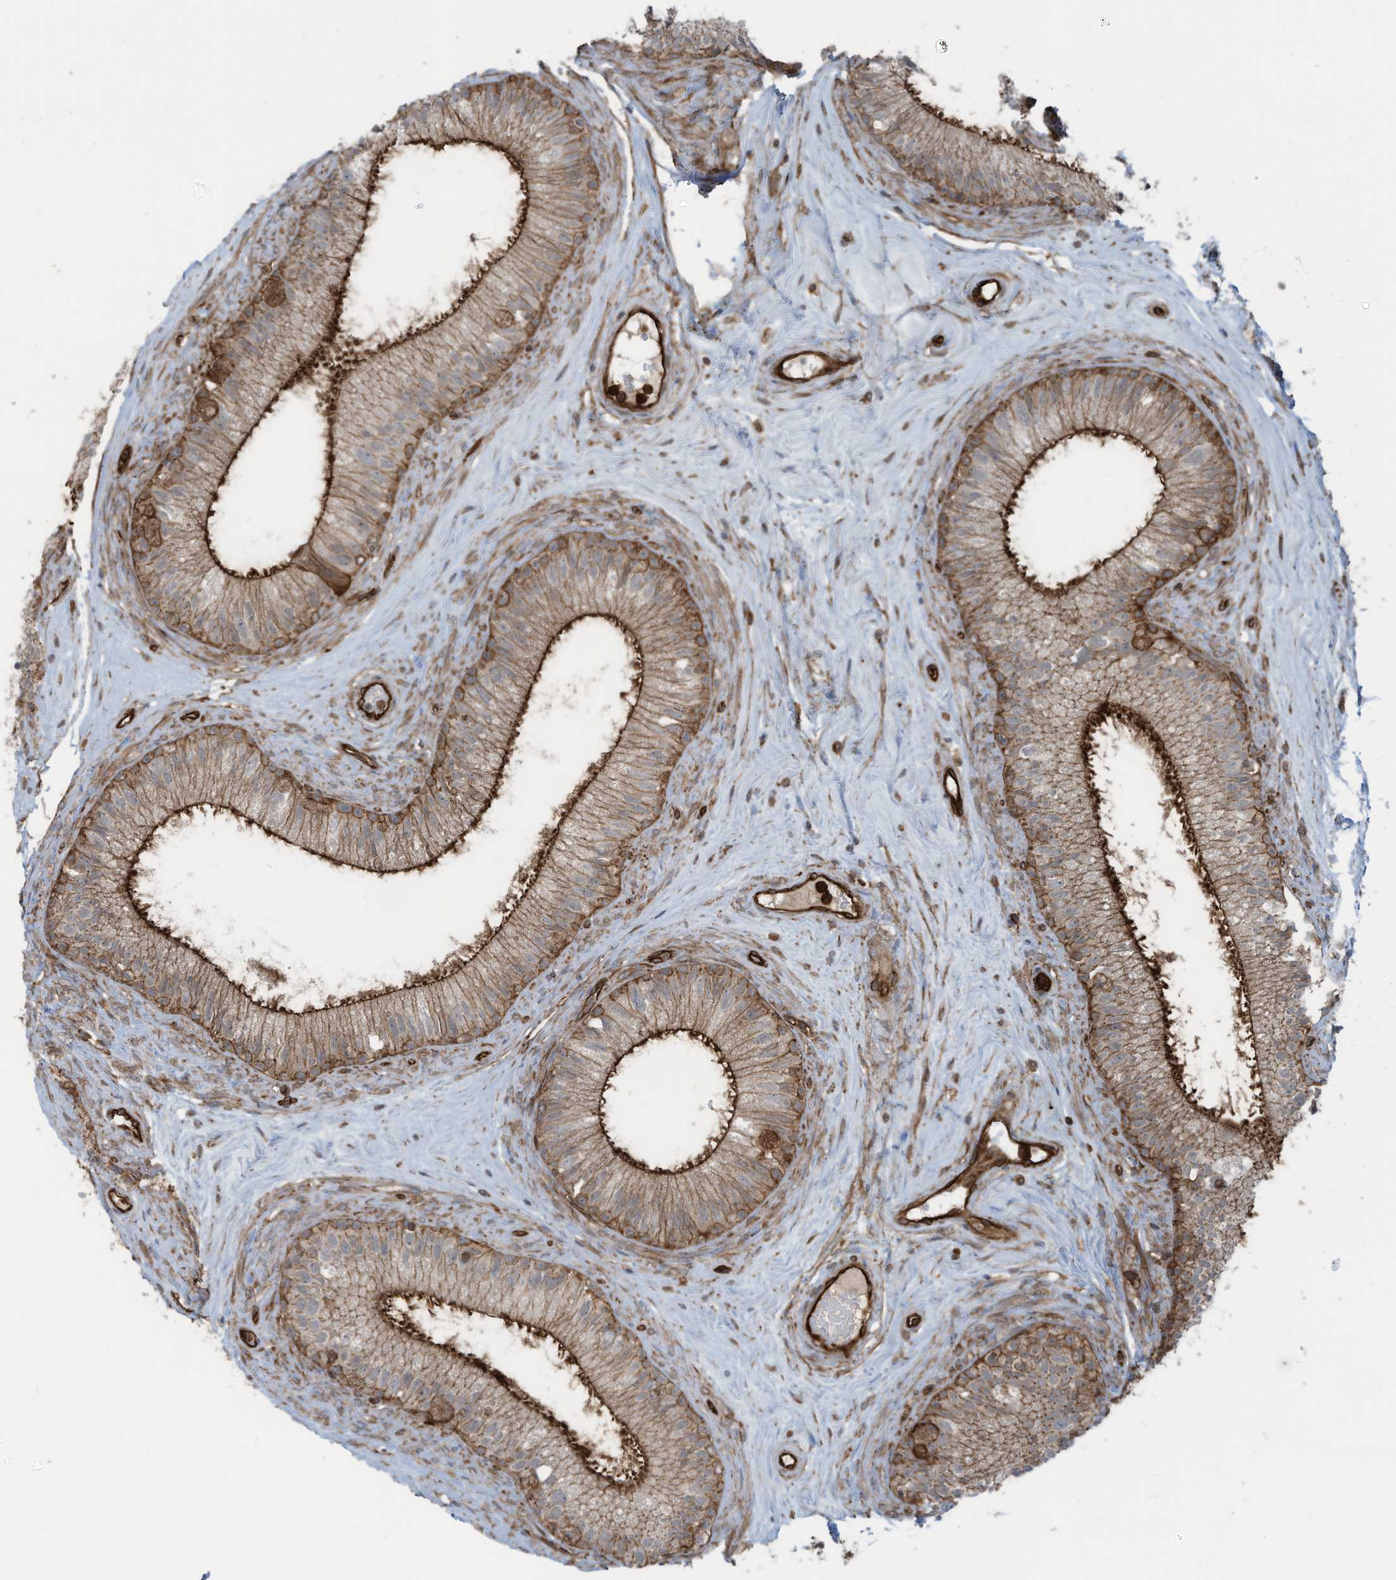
{"staining": {"intensity": "strong", "quantity": ">75%", "location": "cytoplasmic/membranous"}, "tissue": "epididymis", "cell_type": "Glandular cells", "image_type": "normal", "snomed": [{"axis": "morphology", "description": "Normal tissue, NOS"}, {"axis": "topography", "description": "Epididymis"}], "caption": "Strong cytoplasmic/membranous staining for a protein is present in approximately >75% of glandular cells of unremarkable epididymis using IHC.", "gene": "SLC9A2", "patient": {"sex": "male", "age": 71}}